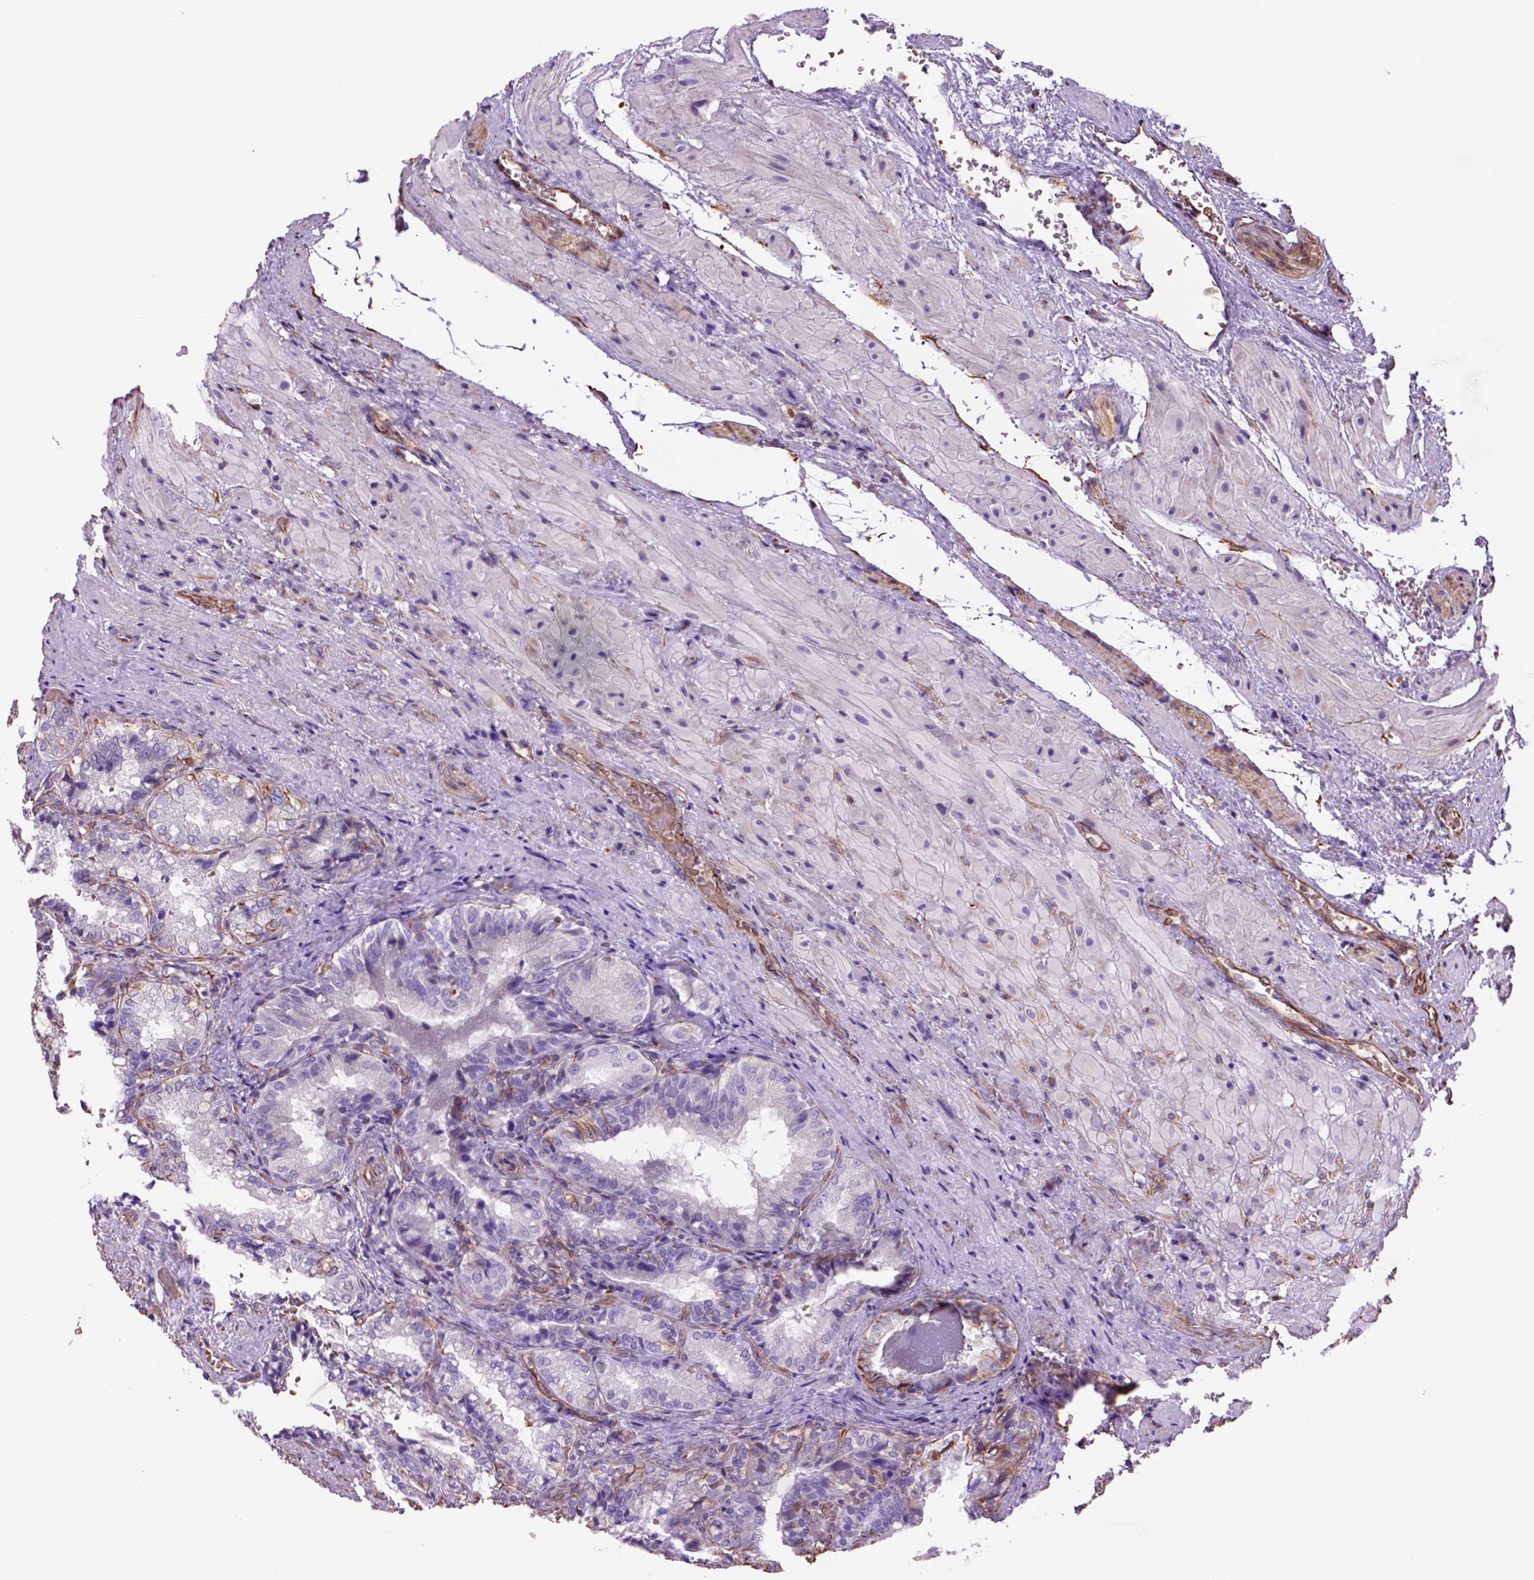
{"staining": {"intensity": "moderate", "quantity": "<25%", "location": "cytoplasmic/membranous"}, "tissue": "seminal vesicle", "cell_type": "Glandular cells", "image_type": "normal", "snomed": [{"axis": "morphology", "description": "Normal tissue, NOS"}, {"axis": "topography", "description": "Seminal veicle"}], "caption": "Glandular cells reveal moderate cytoplasmic/membranous staining in approximately <25% of cells in unremarkable seminal vesicle.", "gene": "ZZZ3", "patient": {"sex": "male", "age": 57}}